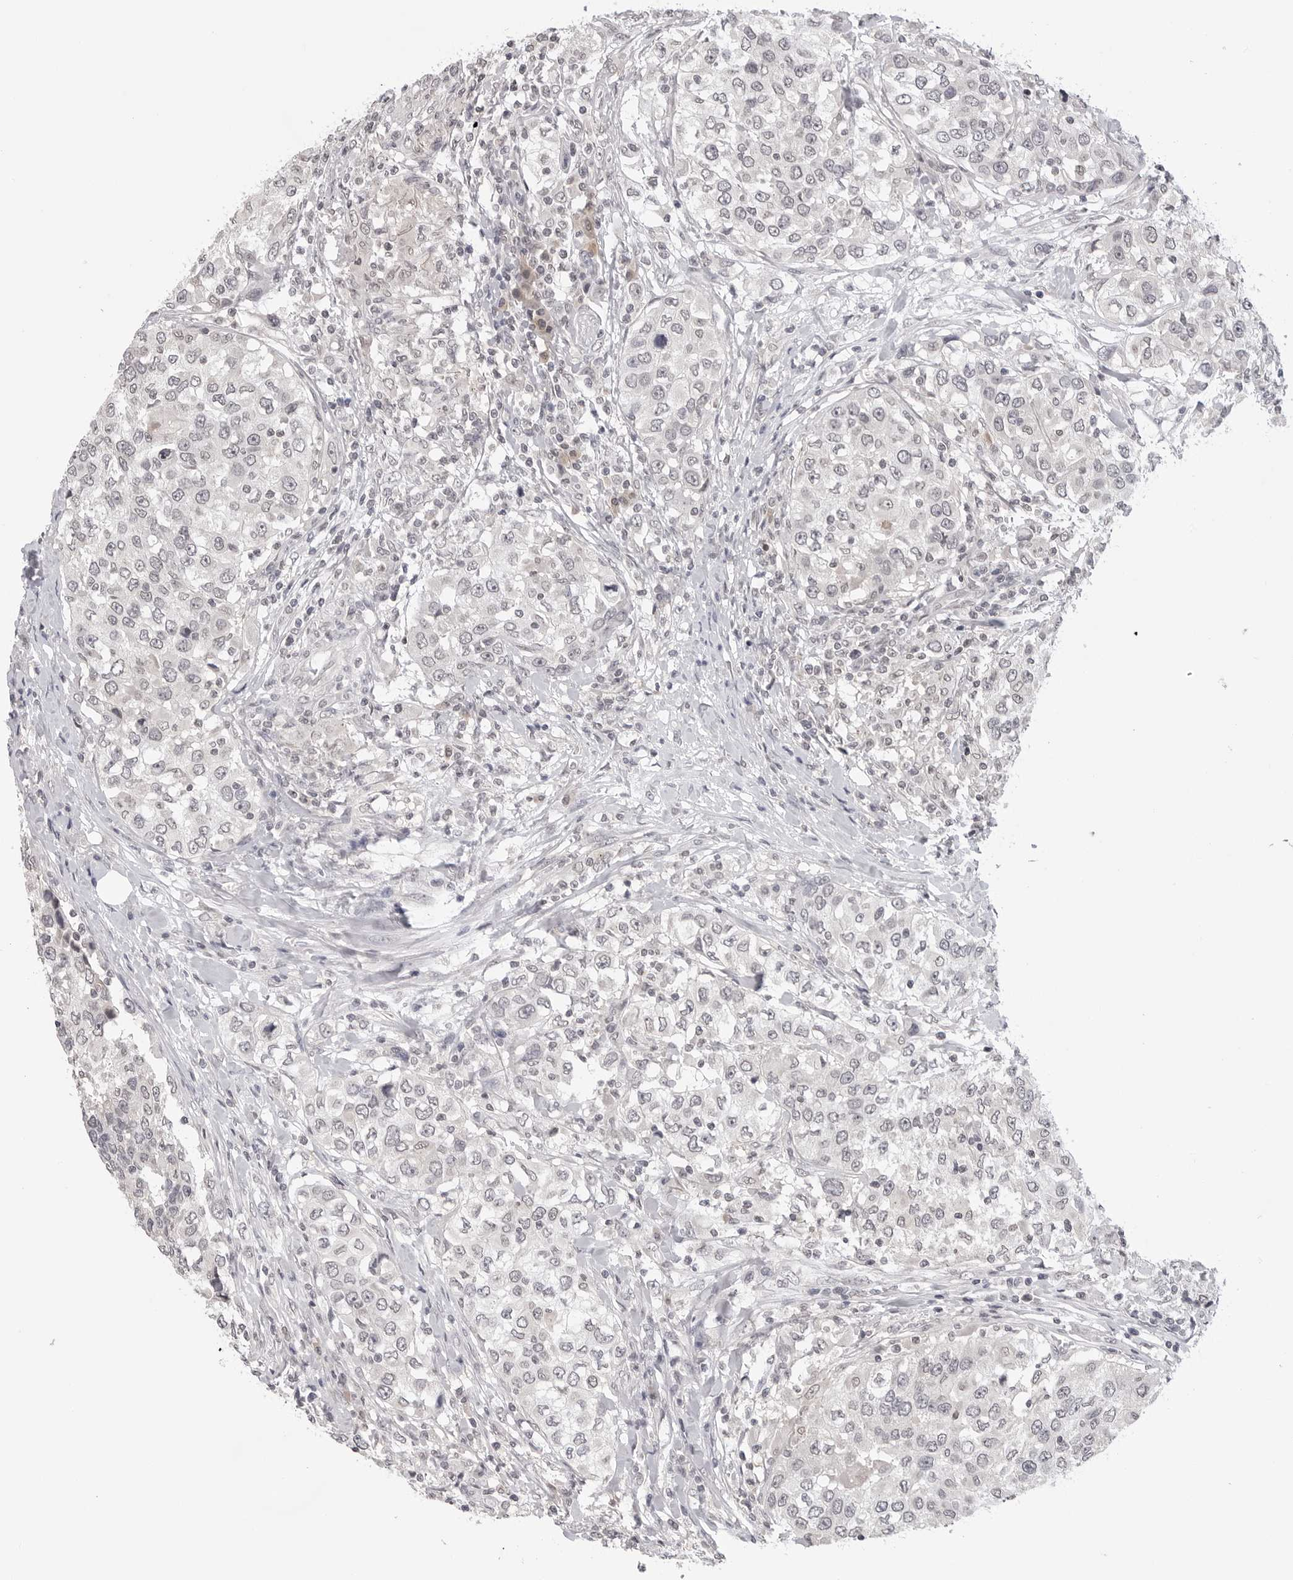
{"staining": {"intensity": "negative", "quantity": "none", "location": "none"}, "tissue": "urothelial cancer", "cell_type": "Tumor cells", "image_type": "cancer", "snomed": [{"axis": "morphology", "description": "Urothelial carcinoma, High grade"}, {"axis": "topography", "description": "Urinary bladder"}], "caption": "DAB (3,3'-diaminobenzidine) immunohistochemical staining of human urothelial carcinoma (high-grade) demonstrates no significant positivity in tumor cells. (DAB (3,3'-diaminobenzidine) immunohistochemistry visualized using brightfield microscopy, high magnification).", "gene": "CDK20", "patient": {"sex": "female", "age": 80}}